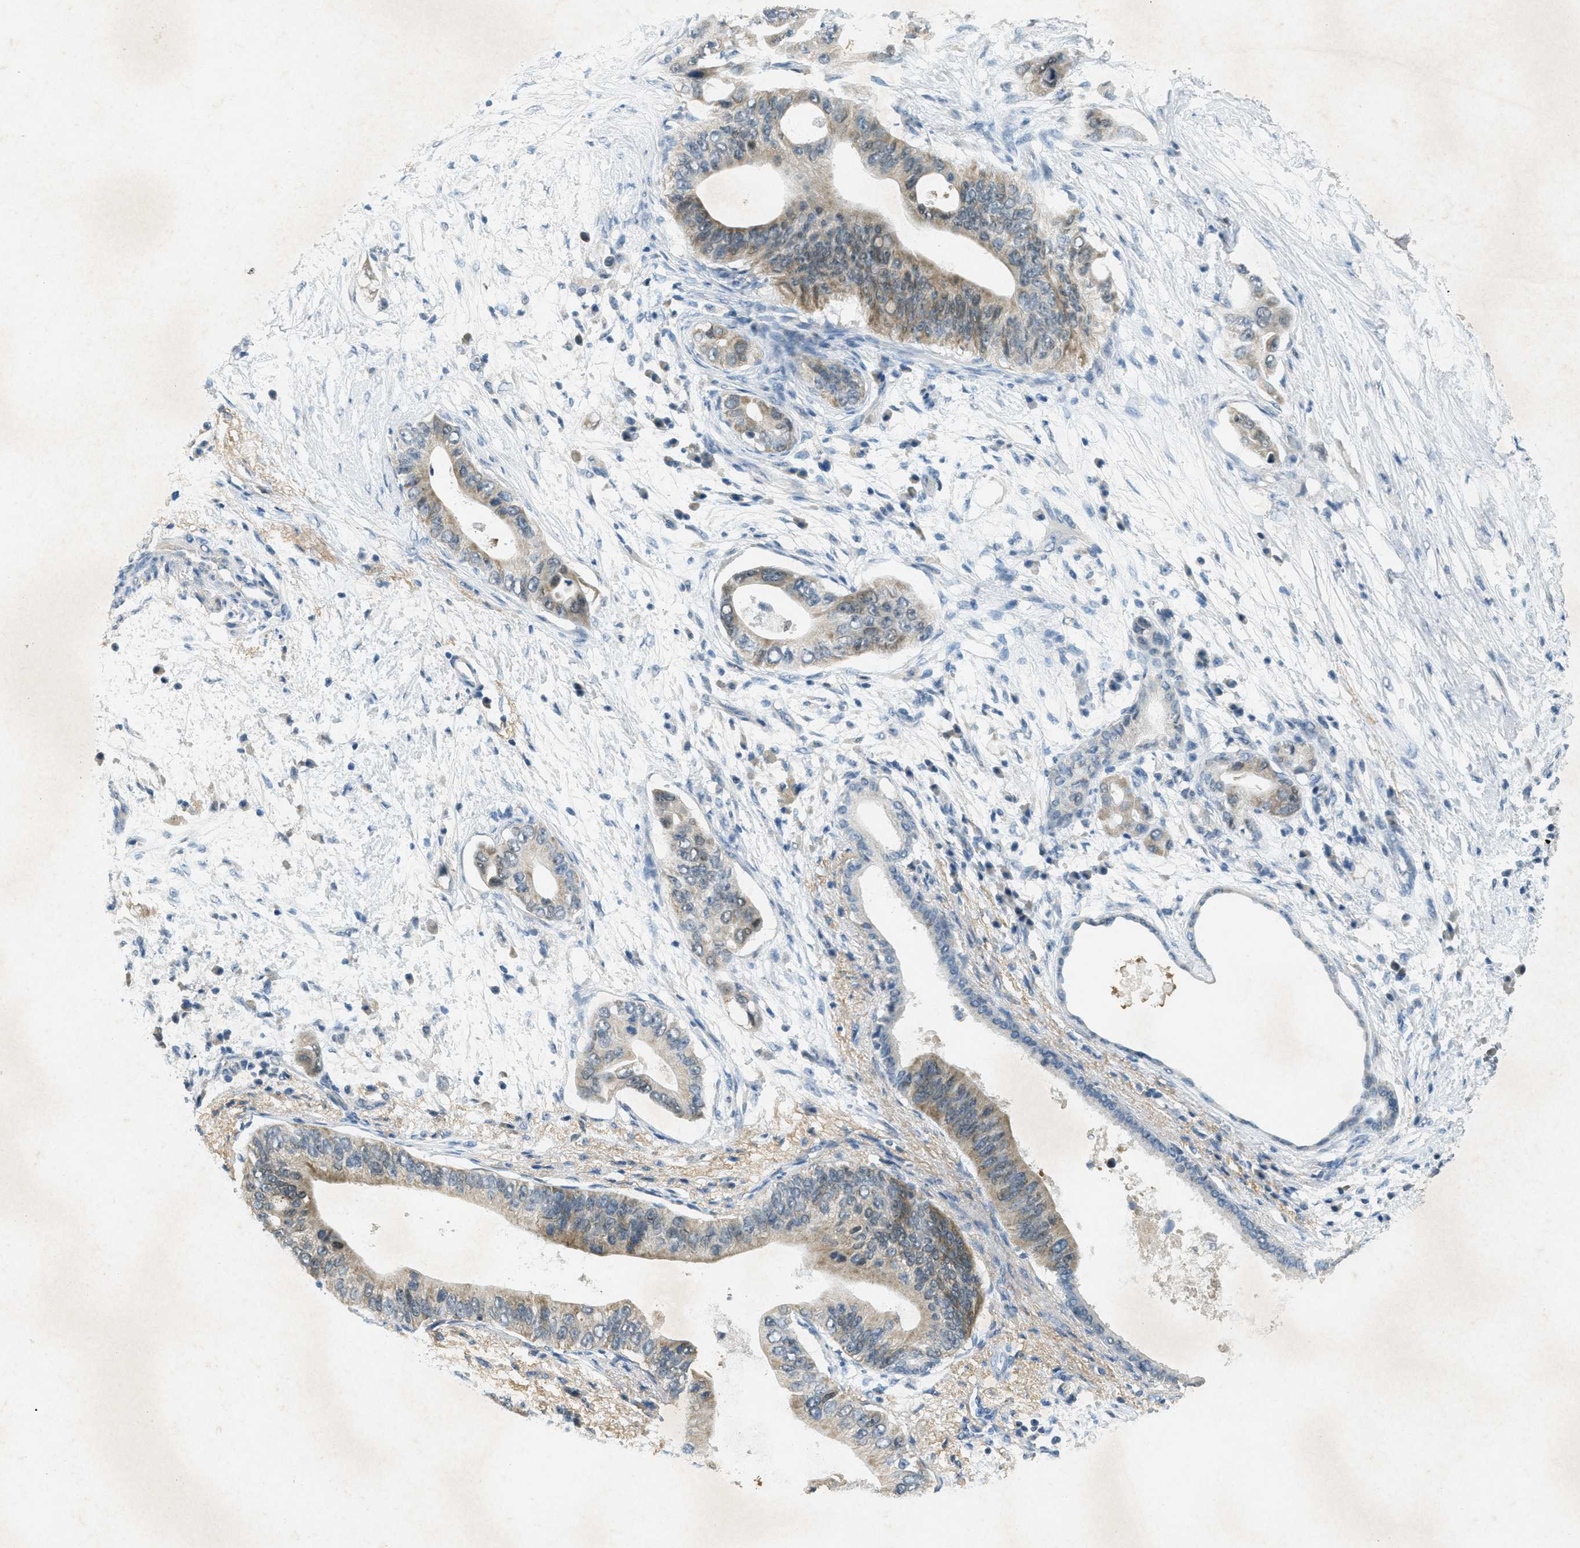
{"staining": {"intensity": "weak", "quantity": "25%-75%", "location": "cytoplasmic/membranous"}, "tissue": "pancreatic cancer", "cell_type": "Tumor cells", "image_type": "cancer", "snomed": [{"axis": "morphology", "description": "Adenocarcinoma, NOS"}, {"axis": "topography", "description": "Pancreas"}], "caption": "This photomicrograph shows immunohistochemistry staining of human pancreatic adenocarcinoma, with low weak cytoplasmic/membranous positivity in approximately 25%-75% of tumor cells.", "gene": "TCF20", "patient": {"sex": "male", "age": 77}}